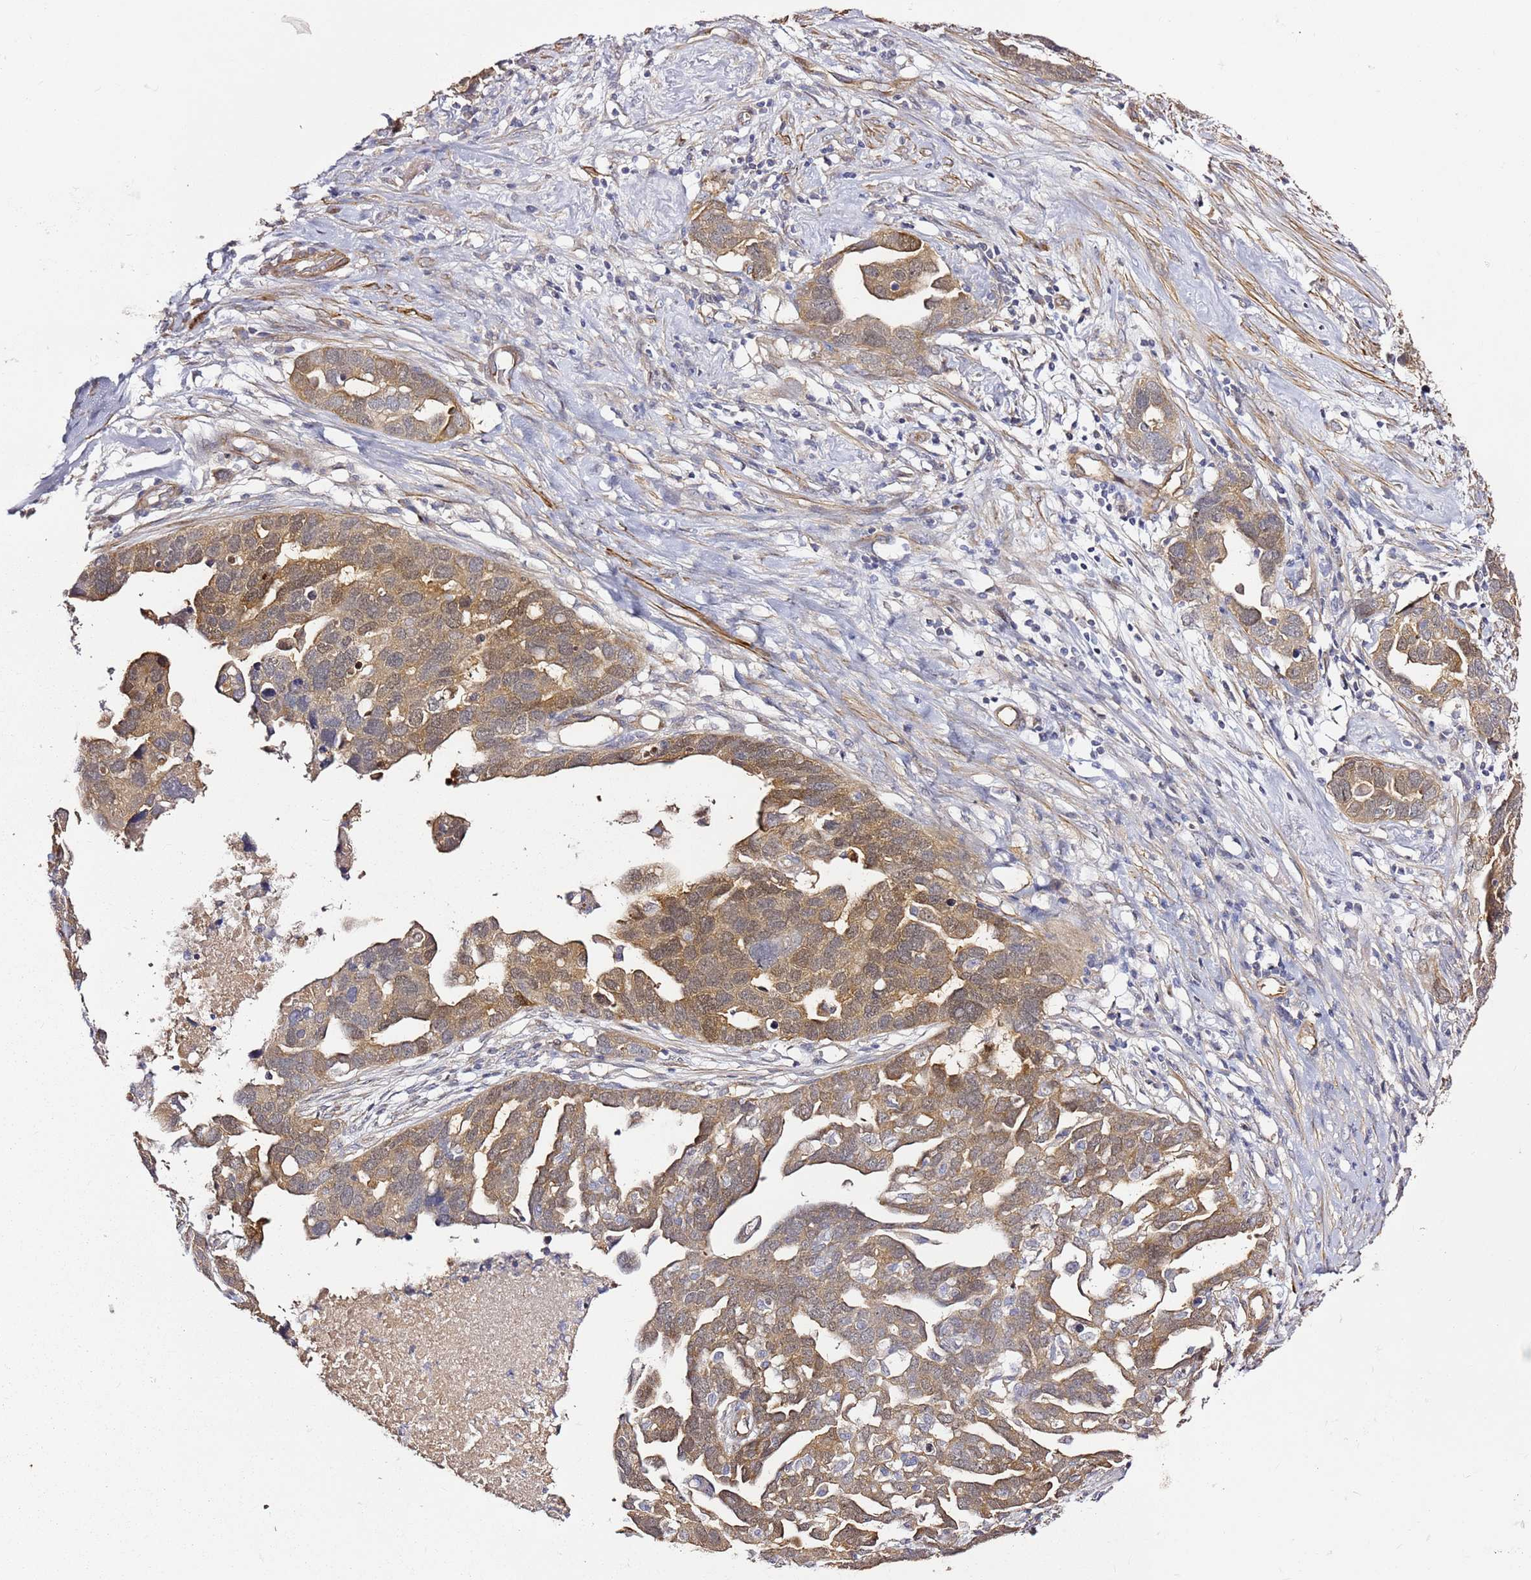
{"staining": {"intensity": "moderate", "quantity": ">75%", "location": "cytoplasmic/membranous"}, "tissue": "ovarian cancer", "cell_type": "Tumor cells", "image_type": "cancer", "snomed": [{"axis": "morphology", "description": "Cystadenocarcinoma, serous, NOS"}, {"axis": "topography", "description": "Ovary"}], "caption": "Immunohistochemical staining of ovarian cancer demonstrates medium levels of moderate cytoplasmic/membranous protein positivity in approximately >75% of tumor cells.", "gene": "EPS8L1", "patient": {"sex": "female", "age": 54}}